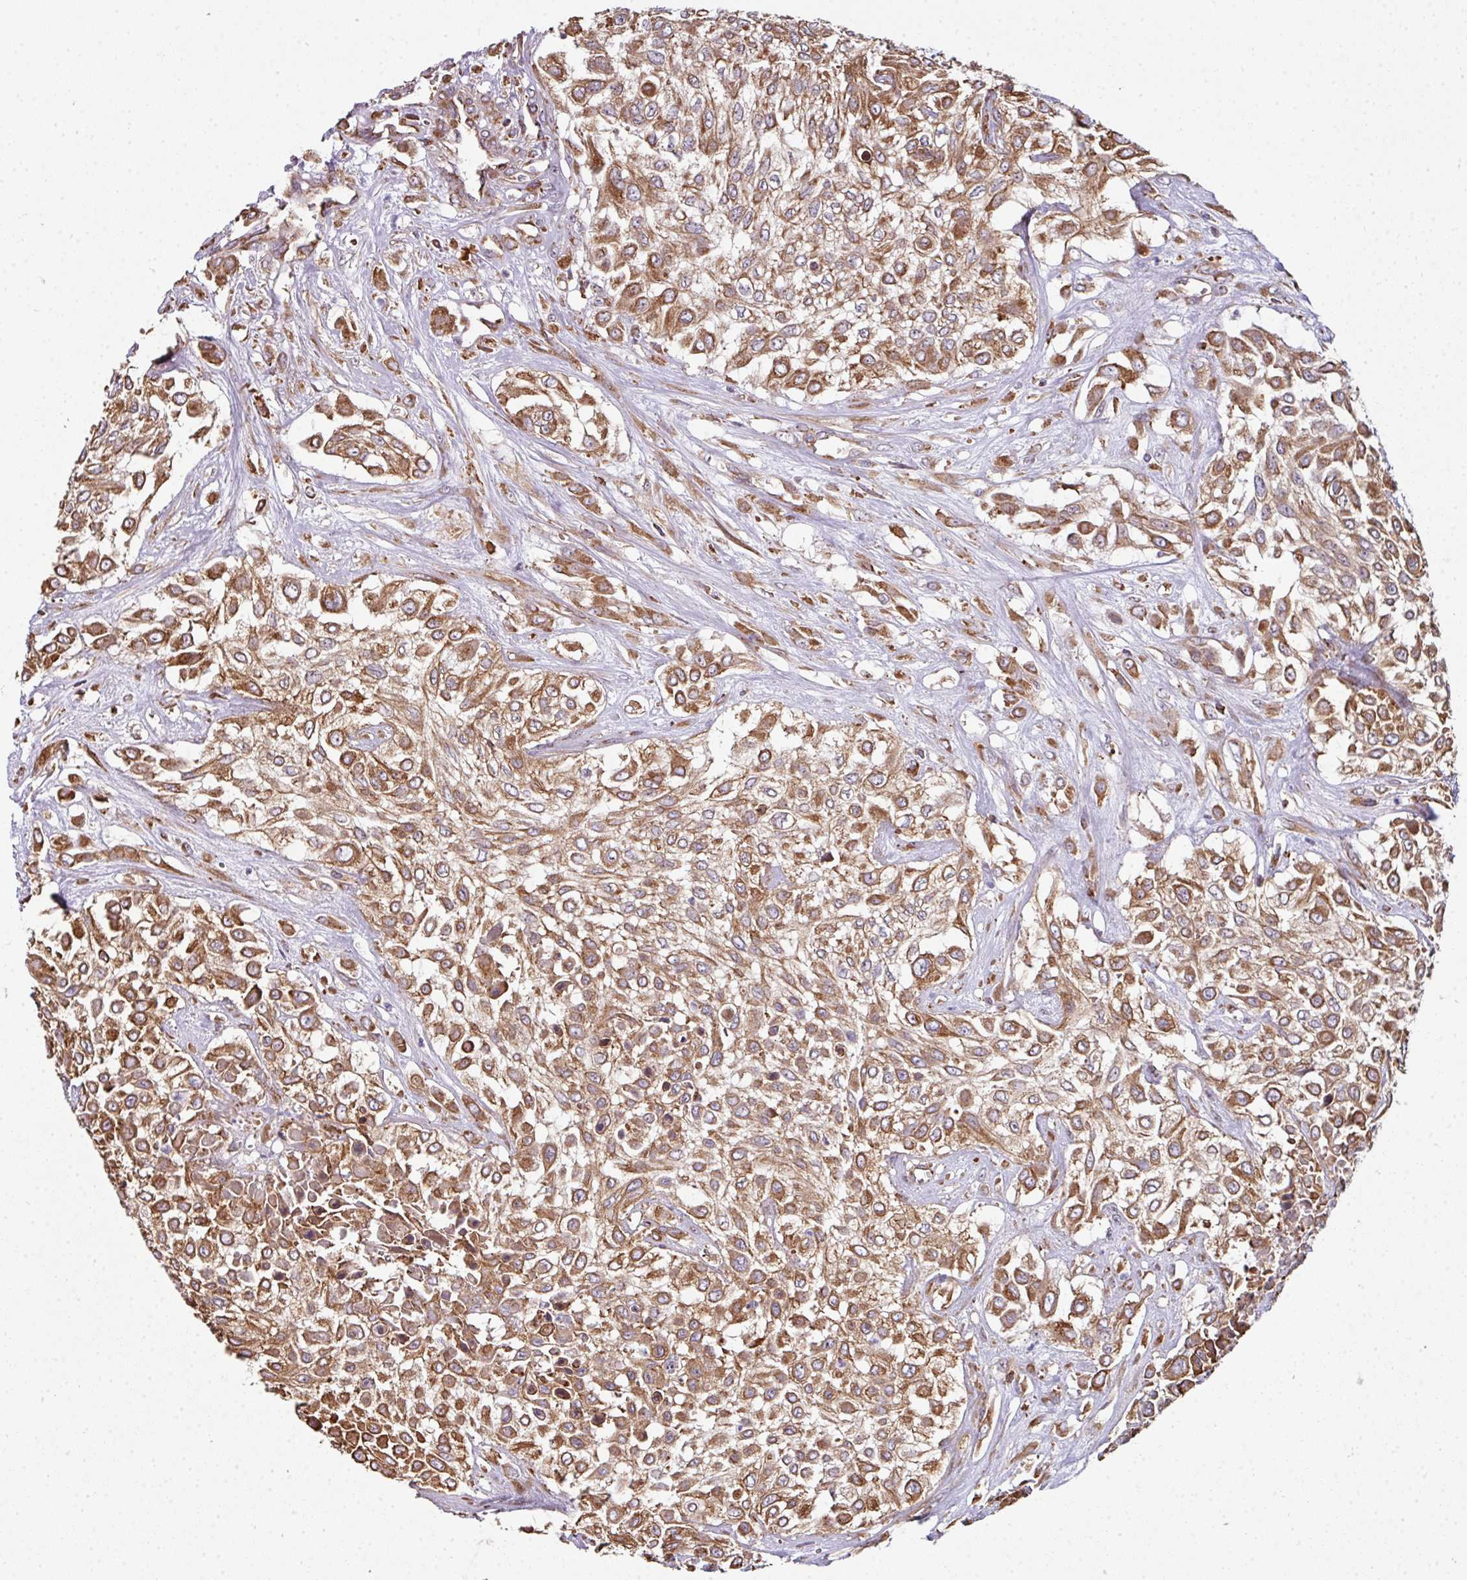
{"staining": {"intensity": "moderate", "quantity": ">75%", "location": "cytoplasmic/membranous"}, "tissue": "urothelial cancer", "cell_type": "Tumor cells", "image_type": "cancer", "snomed": [{"axis": "morphology", "description": "Urothelial carcinoma, High grade"}, {"axis": "topography", "description": "Urinary bladder"}], "caption": "IHC micrograph of neoplastic tissue: urothelial carcinoma (high-grade) stained using immunohistochemistry exhibits medium levels of moderate protein expression localized specifically in the cytoplasmic/membranous of tumor cells, appearing as a cytoplasmic/membranous brown color.", "gene": "FAT4", "patient": {"sex": "male", "age": 57}}